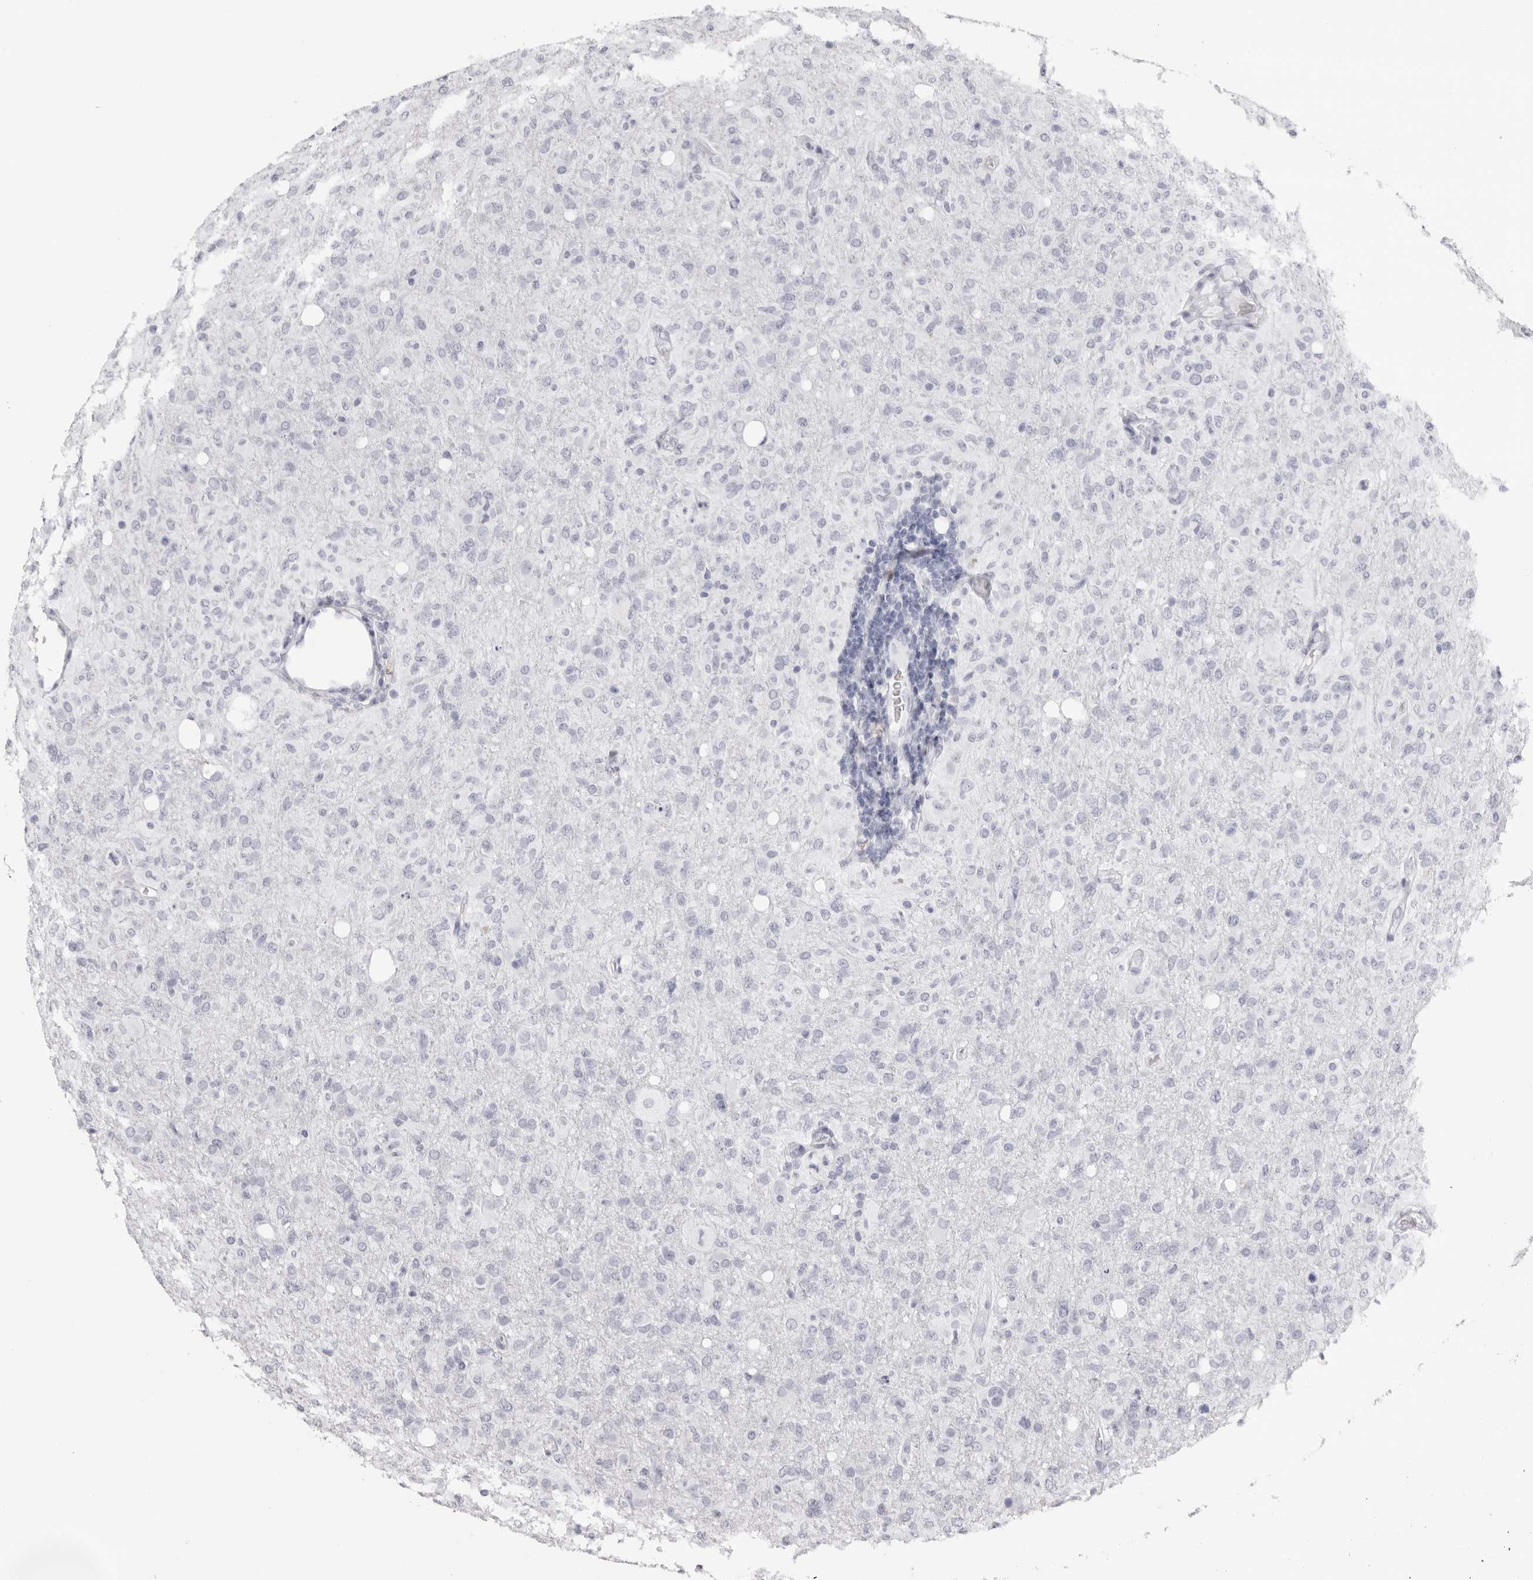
{"staining": {"intensity": "negative", "quantity": "none", "location": "none"}, "tissue": "glioma", "cell_type": "Tumor cells", "image_type": "cancer", "snomed": [{"axis": "morphology", "description": "Glioma, malignant, High grade"}, {"axis": "topography", "description": "Brain"}], "caption": "Tumor cells show no significant protein positivity in glioma.", "gene": "RHO", "patient": {"sex": "female", "age": 57}}